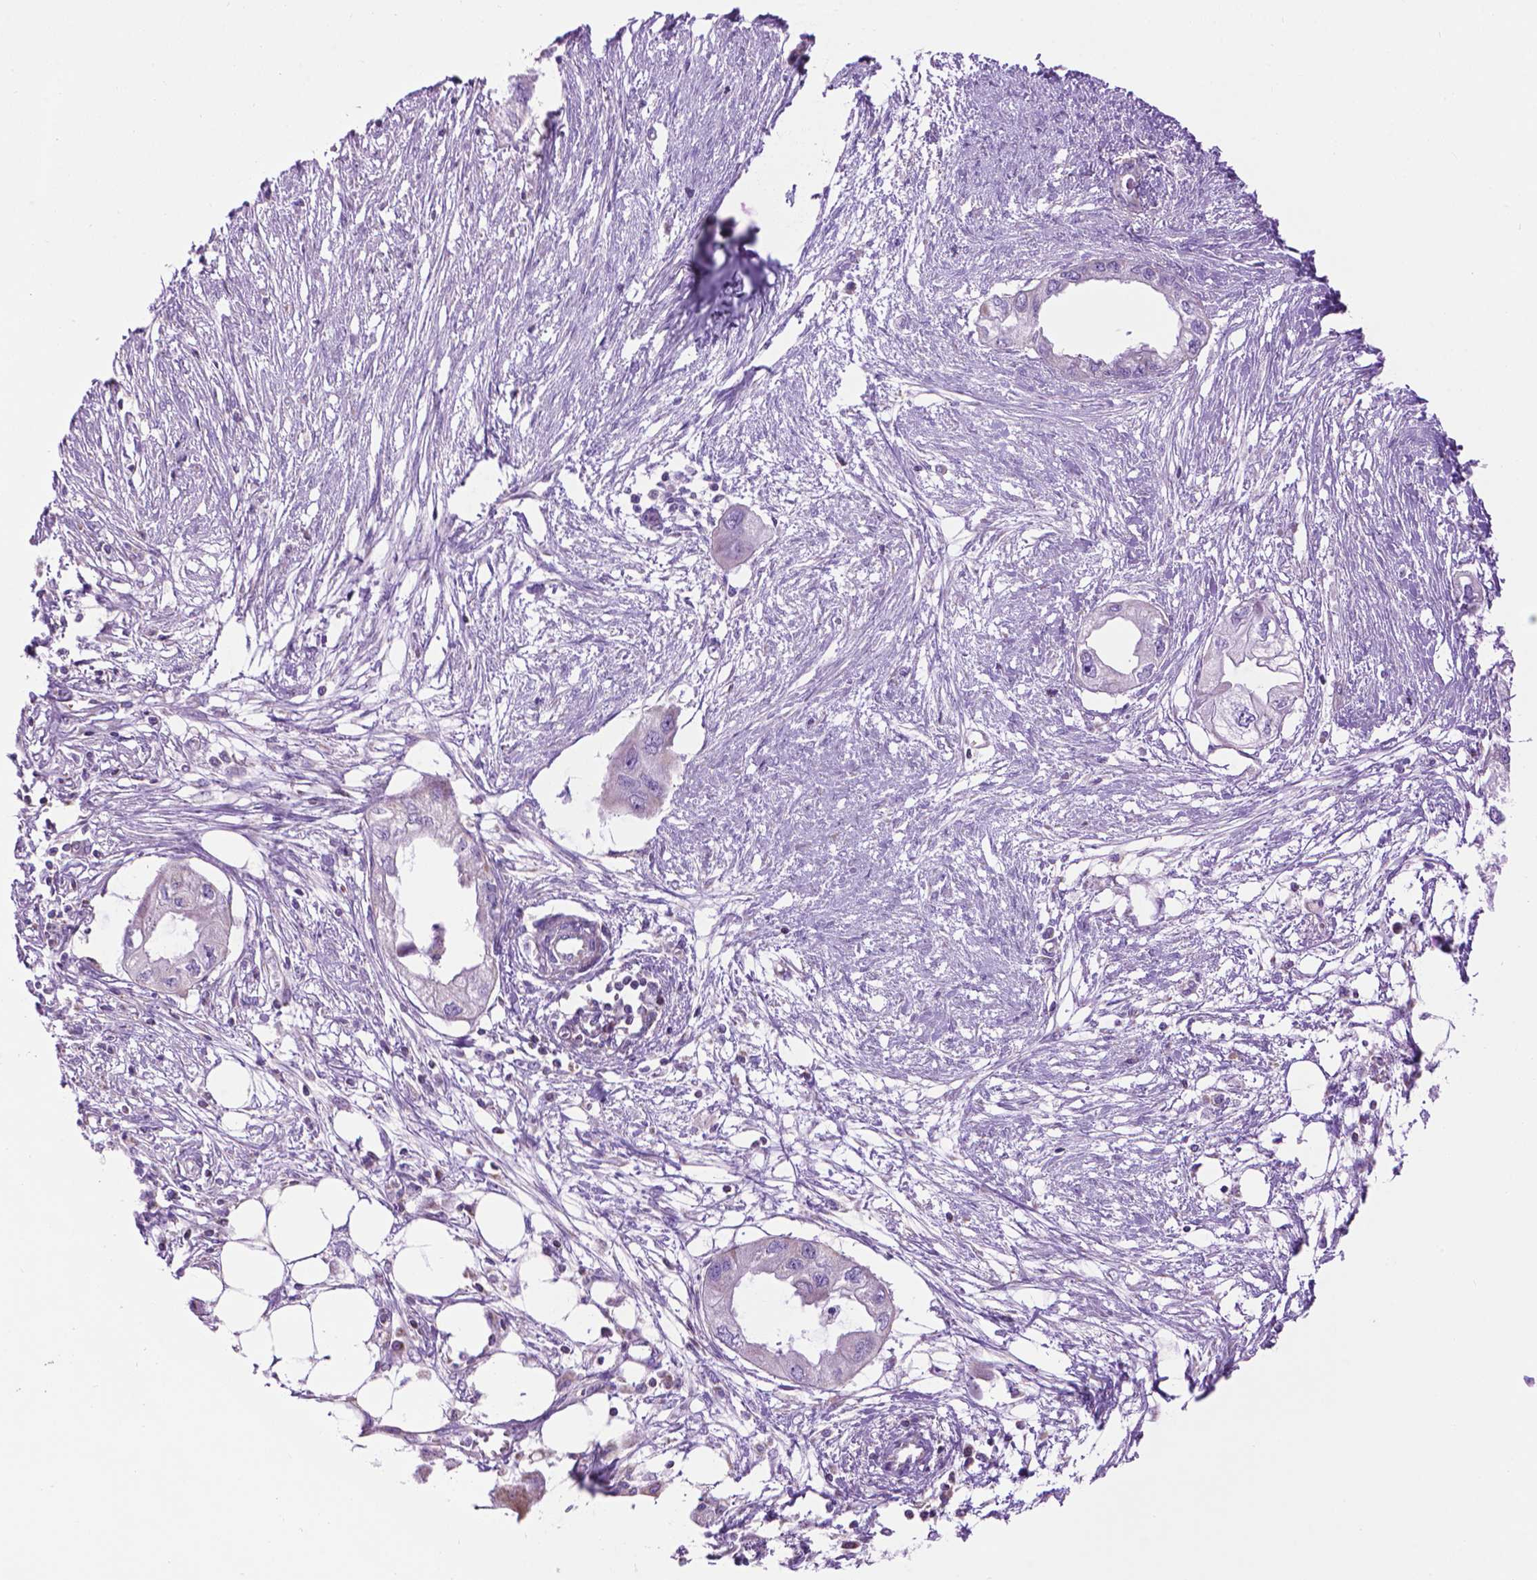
{"staining": {"intensity": "negative", "quantity": "none", "location": "none"}, "tissue": "endometrial cancer", "cell_type": "Tumor cells", "image_type": "cancer", "snomed": [{"axis": "morphology", "description": "Adenocarcinoma, NOS"}, {"axis": "morphology", "description": "Adenocarcinoma, metastatic, NOS"}, {"axis": "topography", "description": "Adipose tissue"}, {"axis": "topography", "description": "Endometrium"}], "caption": "An image of human endometrial metastatic adenocarcinoma is negative for staining in tumor cells.", "gene": "PYCR3", "patient": {"sex": "female", "age": 67}}